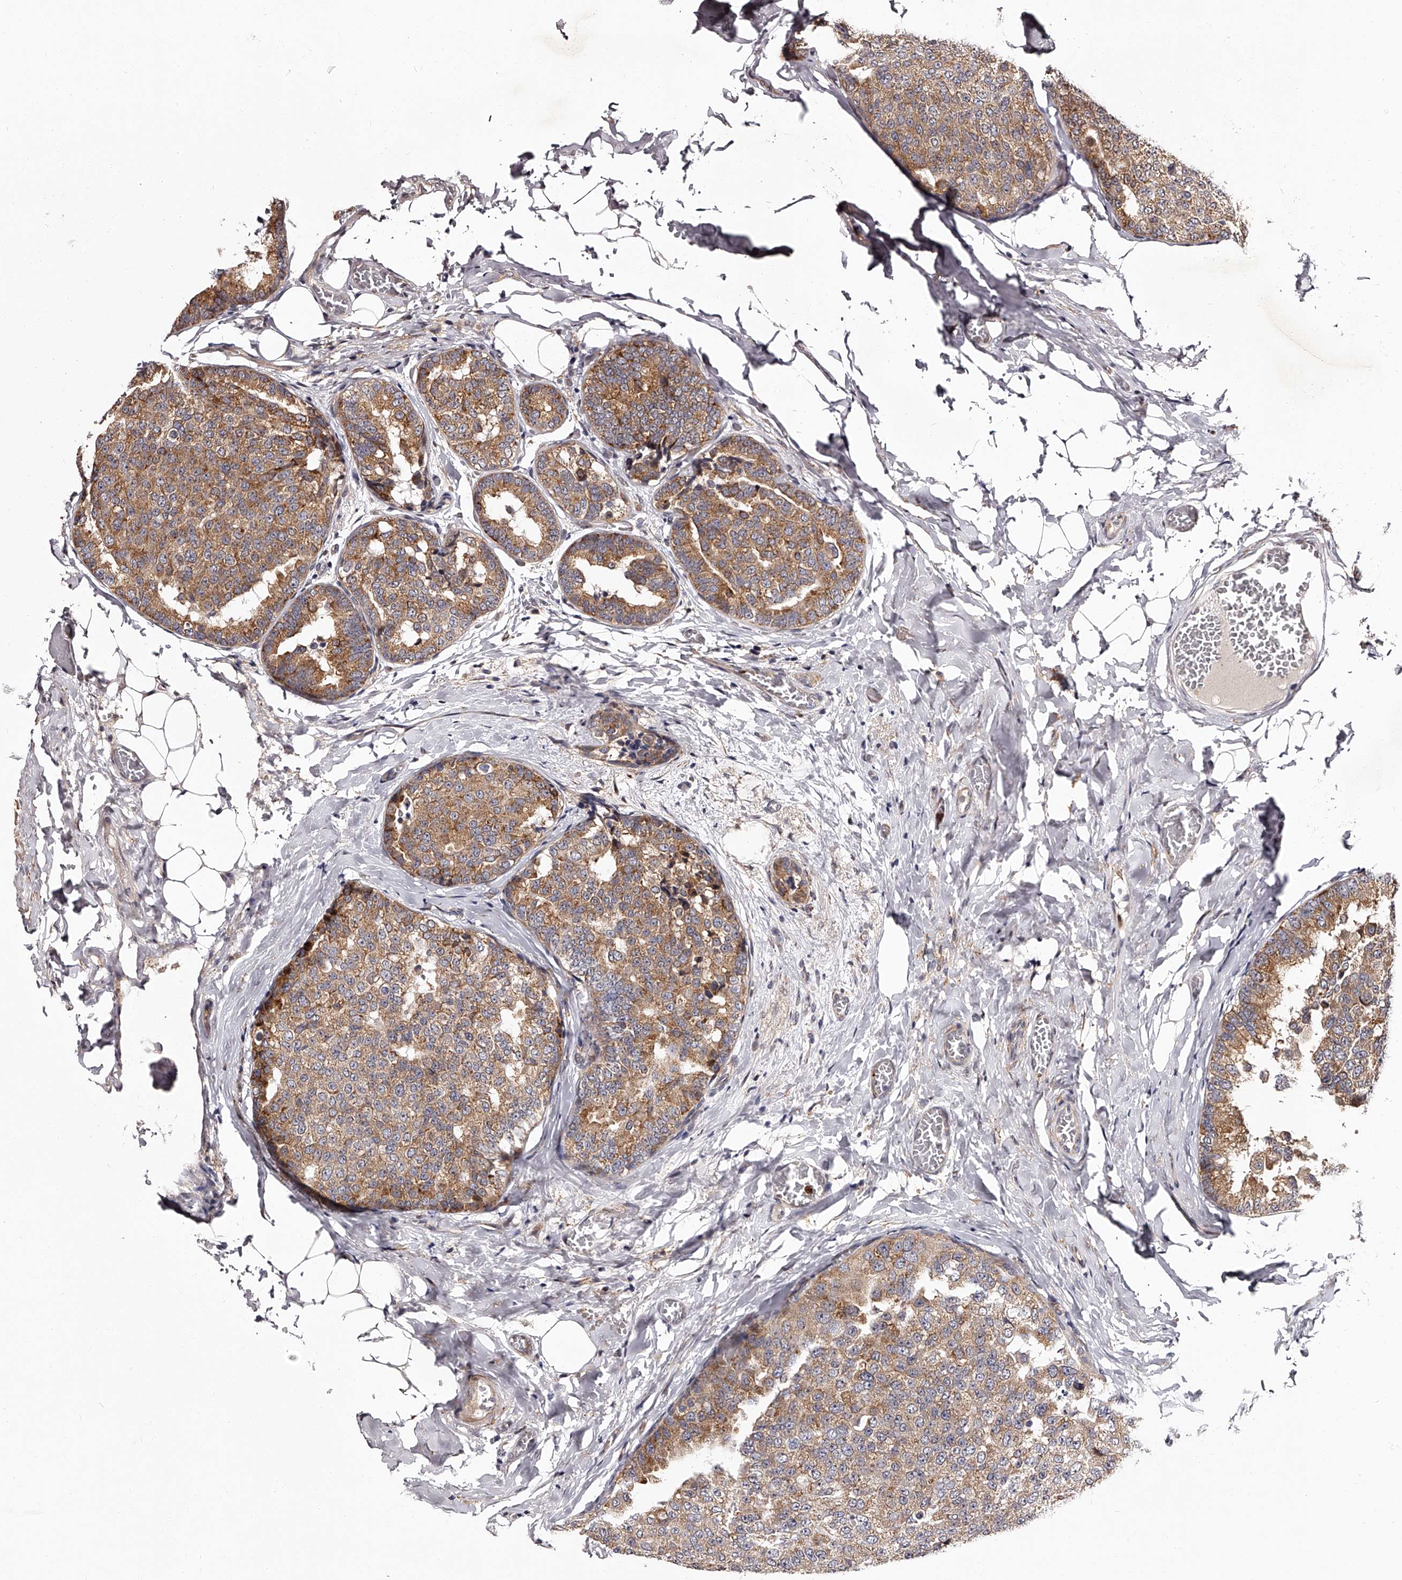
{"staining": {"intensity": "moderate", "quantity": ">75%", "location": "cytoplasmic/membranous"}, "tissue": "breast cancer", "cell_type": "Tumor cells", "image_type": "cancer", "snomed": [{"axis": "morphology", "description": "Normal tissue, NOS"}, {"axis": "morphology", "description": "Duct carcinoma"}, {"axis": "topography", "description": "Breast"}], "caption": "Tumor cells exhibit medium levels of moderate cytoplasmic/membranous positivity in approximately >75% of cells in infiltrating ductal carcinoma (breast).", "gene": "RSC1A1", "patient": {"sex": "female", "age": 43}}